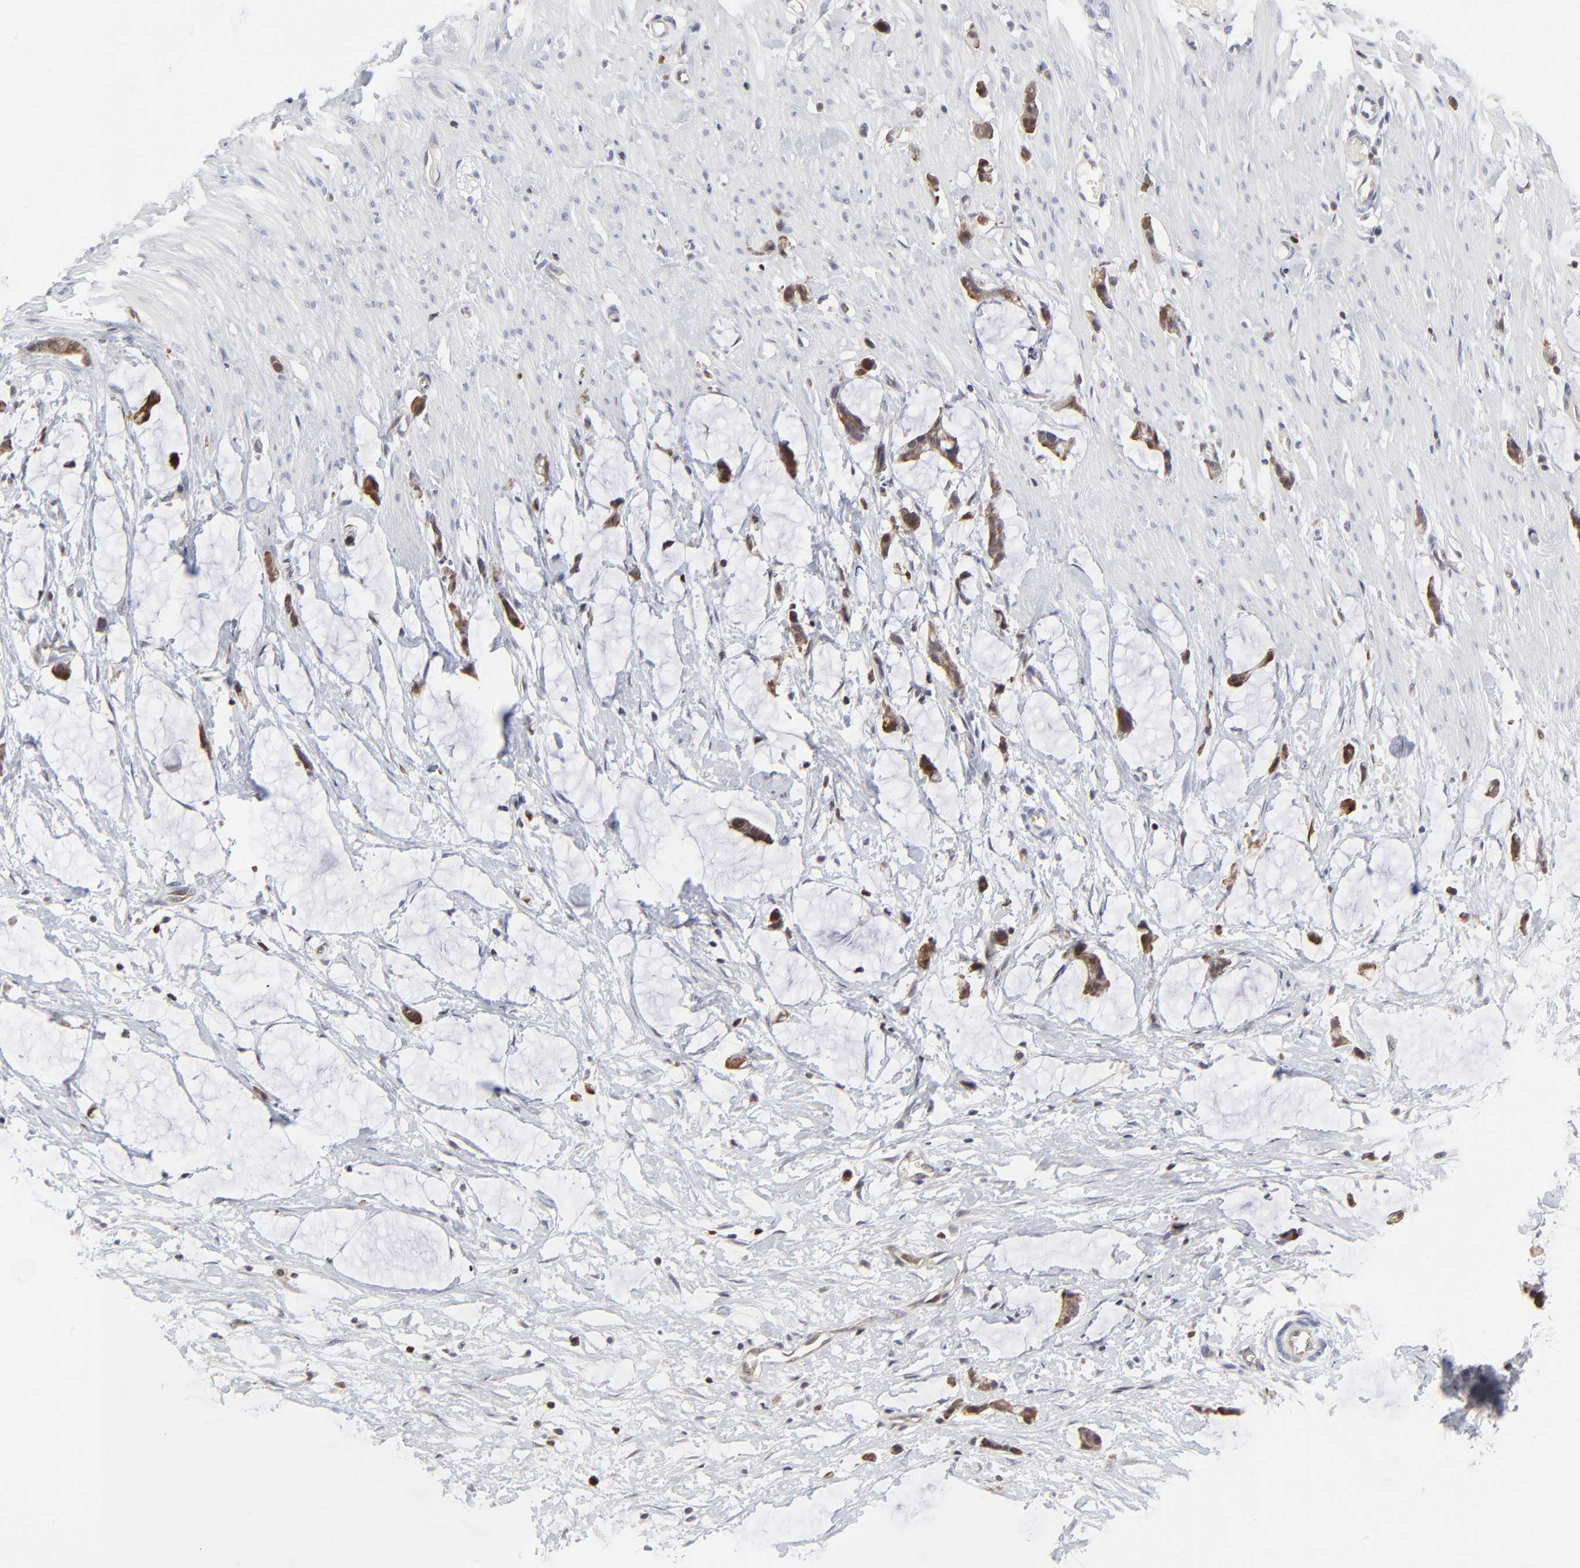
{"staining": {"intensity": "weak", "quantity": ">75%", "location": "cytoplasmic/membranous"}, "tissue": "colorectal cancer", "cell_type": "Tumor cells", "image_type": "cancer", "snomed": [{"axis": "morphology", "description": "Adenocarcinoma, NOS"}, {"axis": "topography", "description": "Colon"}], "caption": "A brown stain shows weak cytoplasmic/membranous staining of a protein in colorectal cancer tumor cells. The protein is shown in brown color, while the nuclei are stained blue.", "gene": "CASP3", "patient": {"sex": "male", "age": 14}}